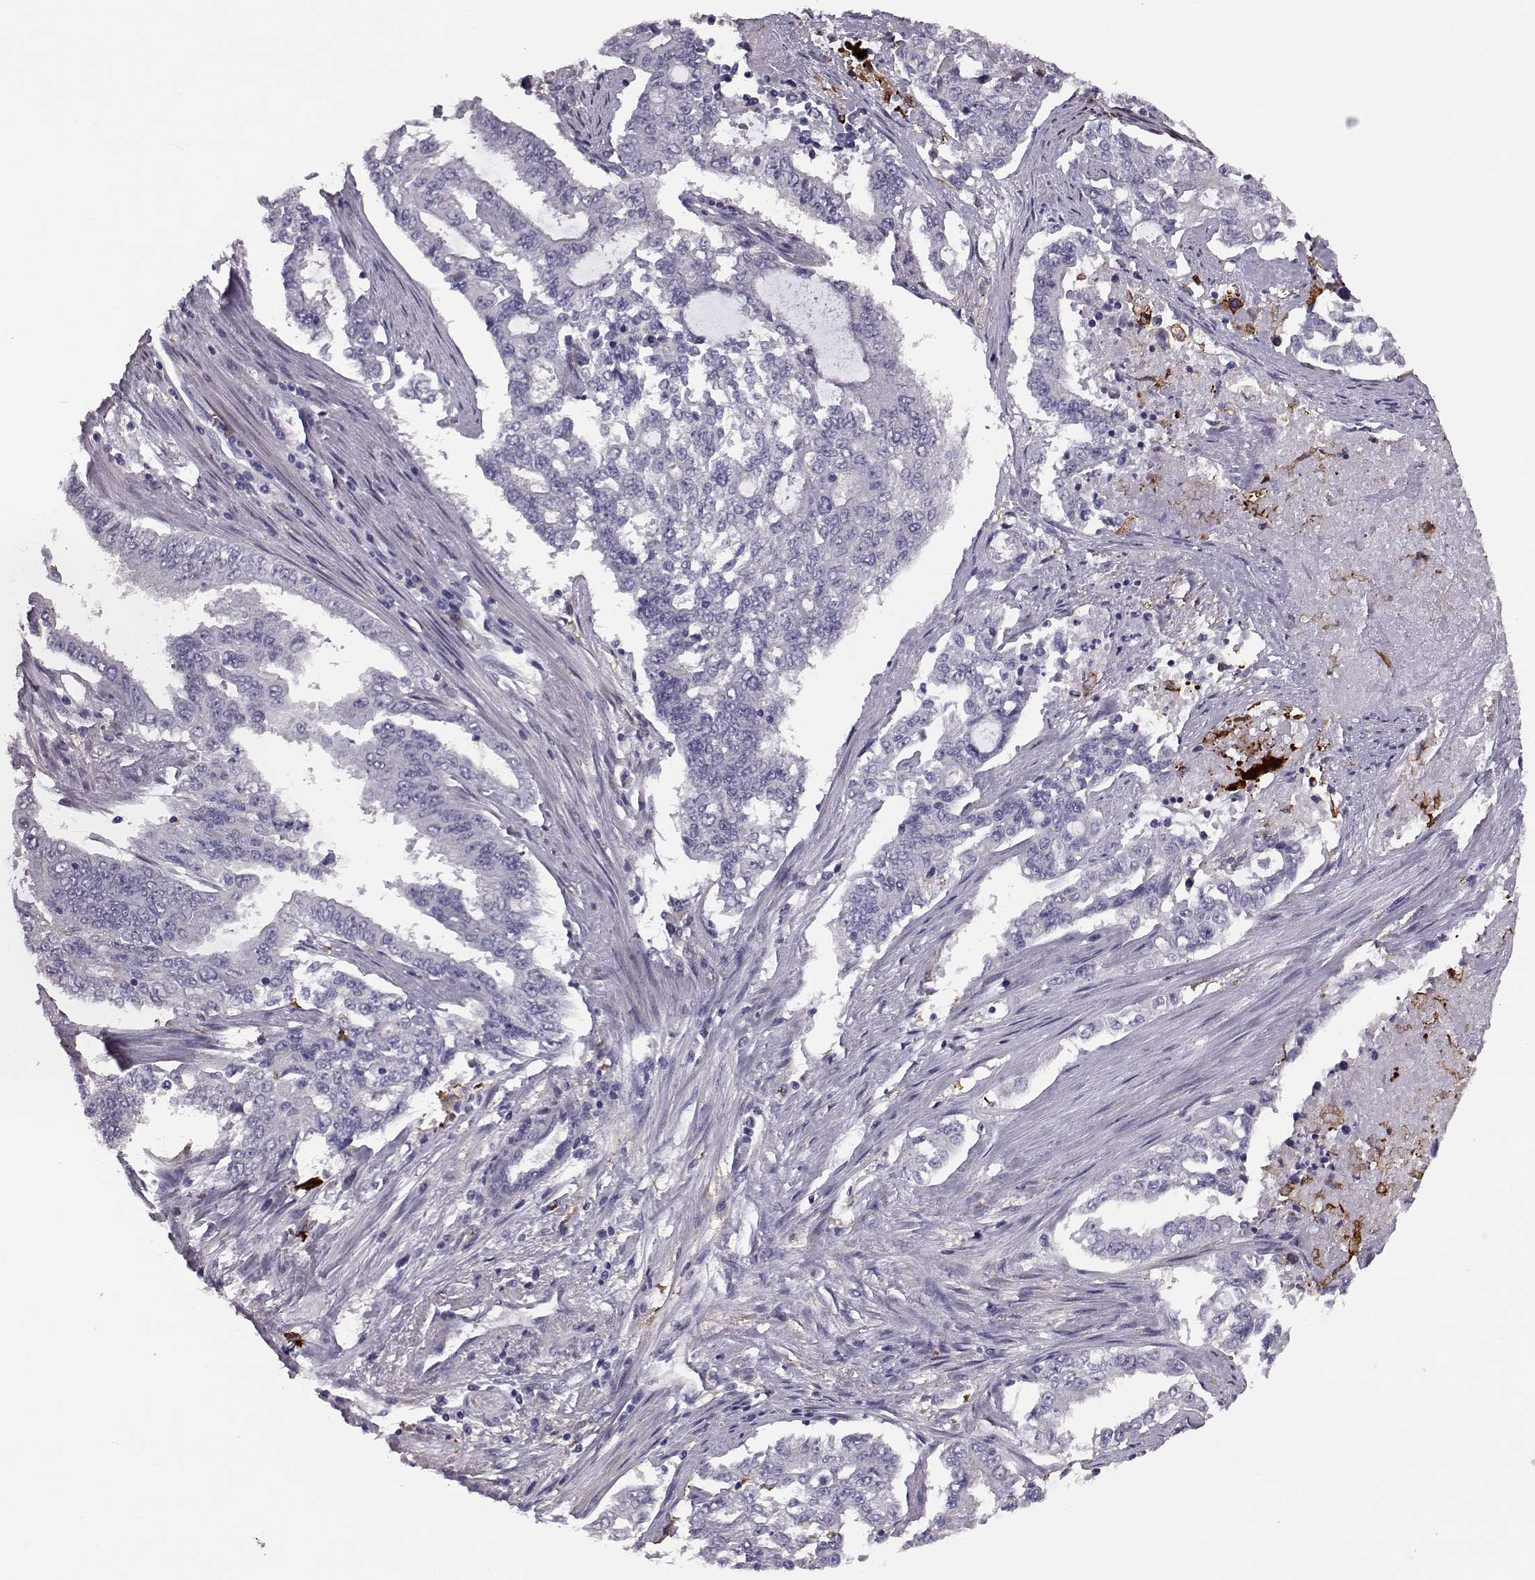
{"staining": {"intensity": "negative", "quantity": "none", "location": "none"}, "tissue": "endometrial cancer", "cell_type": "Tumor cells", "image_type": "cancer", "snomed": [{"axis": "morphology", "description": "Adenocarcinoma, NOS"}, {"axis": "topography", "description": "Uterus"}], "caption": "Immunohistochemistry micrograph of neoplastic tissue: human endometrial adenocarcinoma stained with DAB reveals no significant protein expression in tumor cells. (DAB immunohistochemistry, high magnification).", "gene": "ADGRG5", "patient": {"sex": "female", "age": 59}}